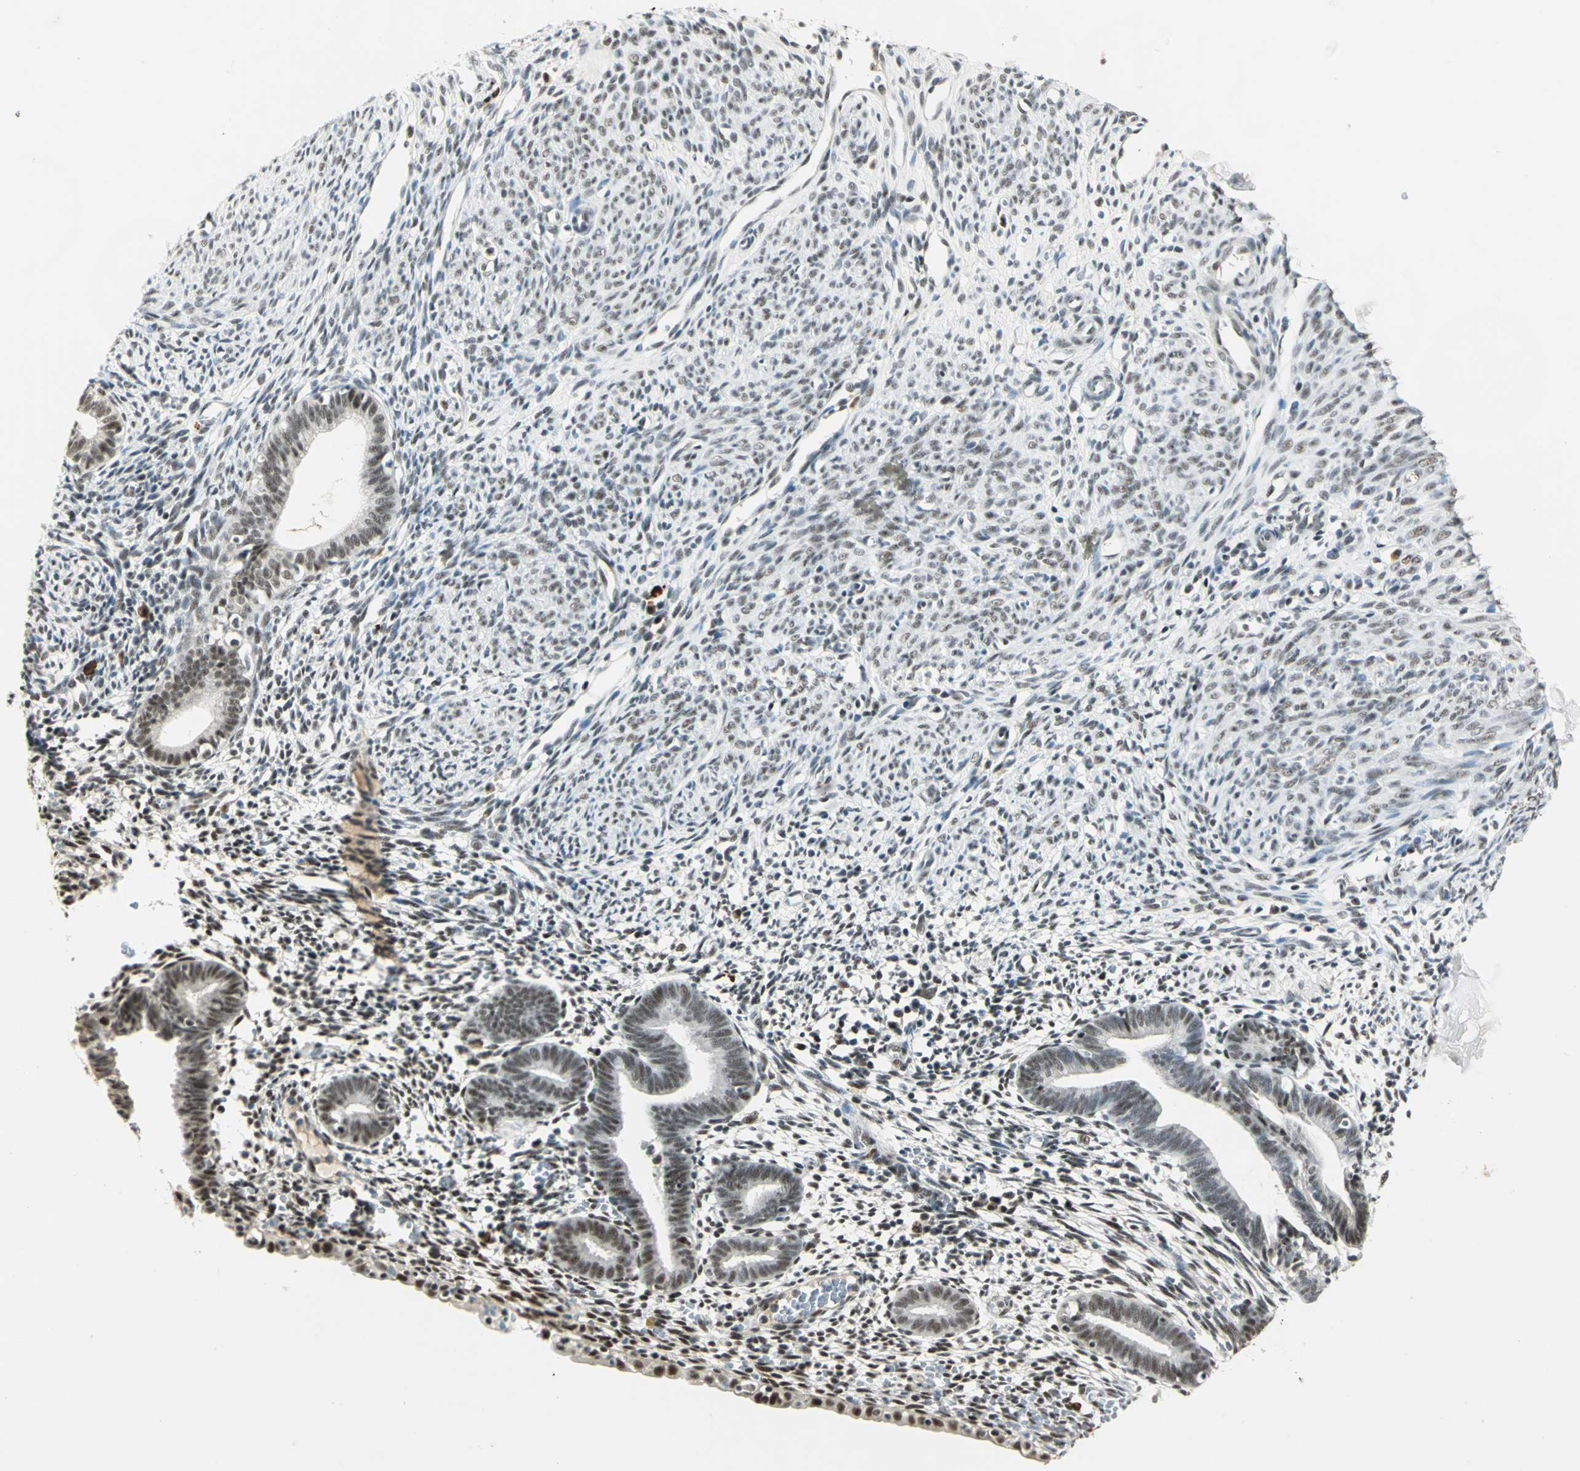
{"staining": {"intensity": "moderate", "quantity": "25%-75%", "location": "nuclear"}, "tissue": "endometrium", "cell_type": "Cells in endometrial stroma", "image_type": "normal", "snomed": [{"axis": "morphology", "description": "Normal tissue, NOS"}, {"axis": "morphology", "description": "Atrophy, NOS"}, {"axis": "topography", "description": "Uterus"}, {"axis": "topography", "description": "Endometrium"}], "caption": "Immunohistochemistry of benign endometrium shows medium levels of moderate nuclear positivity in approximately 25%-75% of cells in endometrial stroma.", "gene": "CCNT1", "patient": {"sex": "female", "age": 68}}